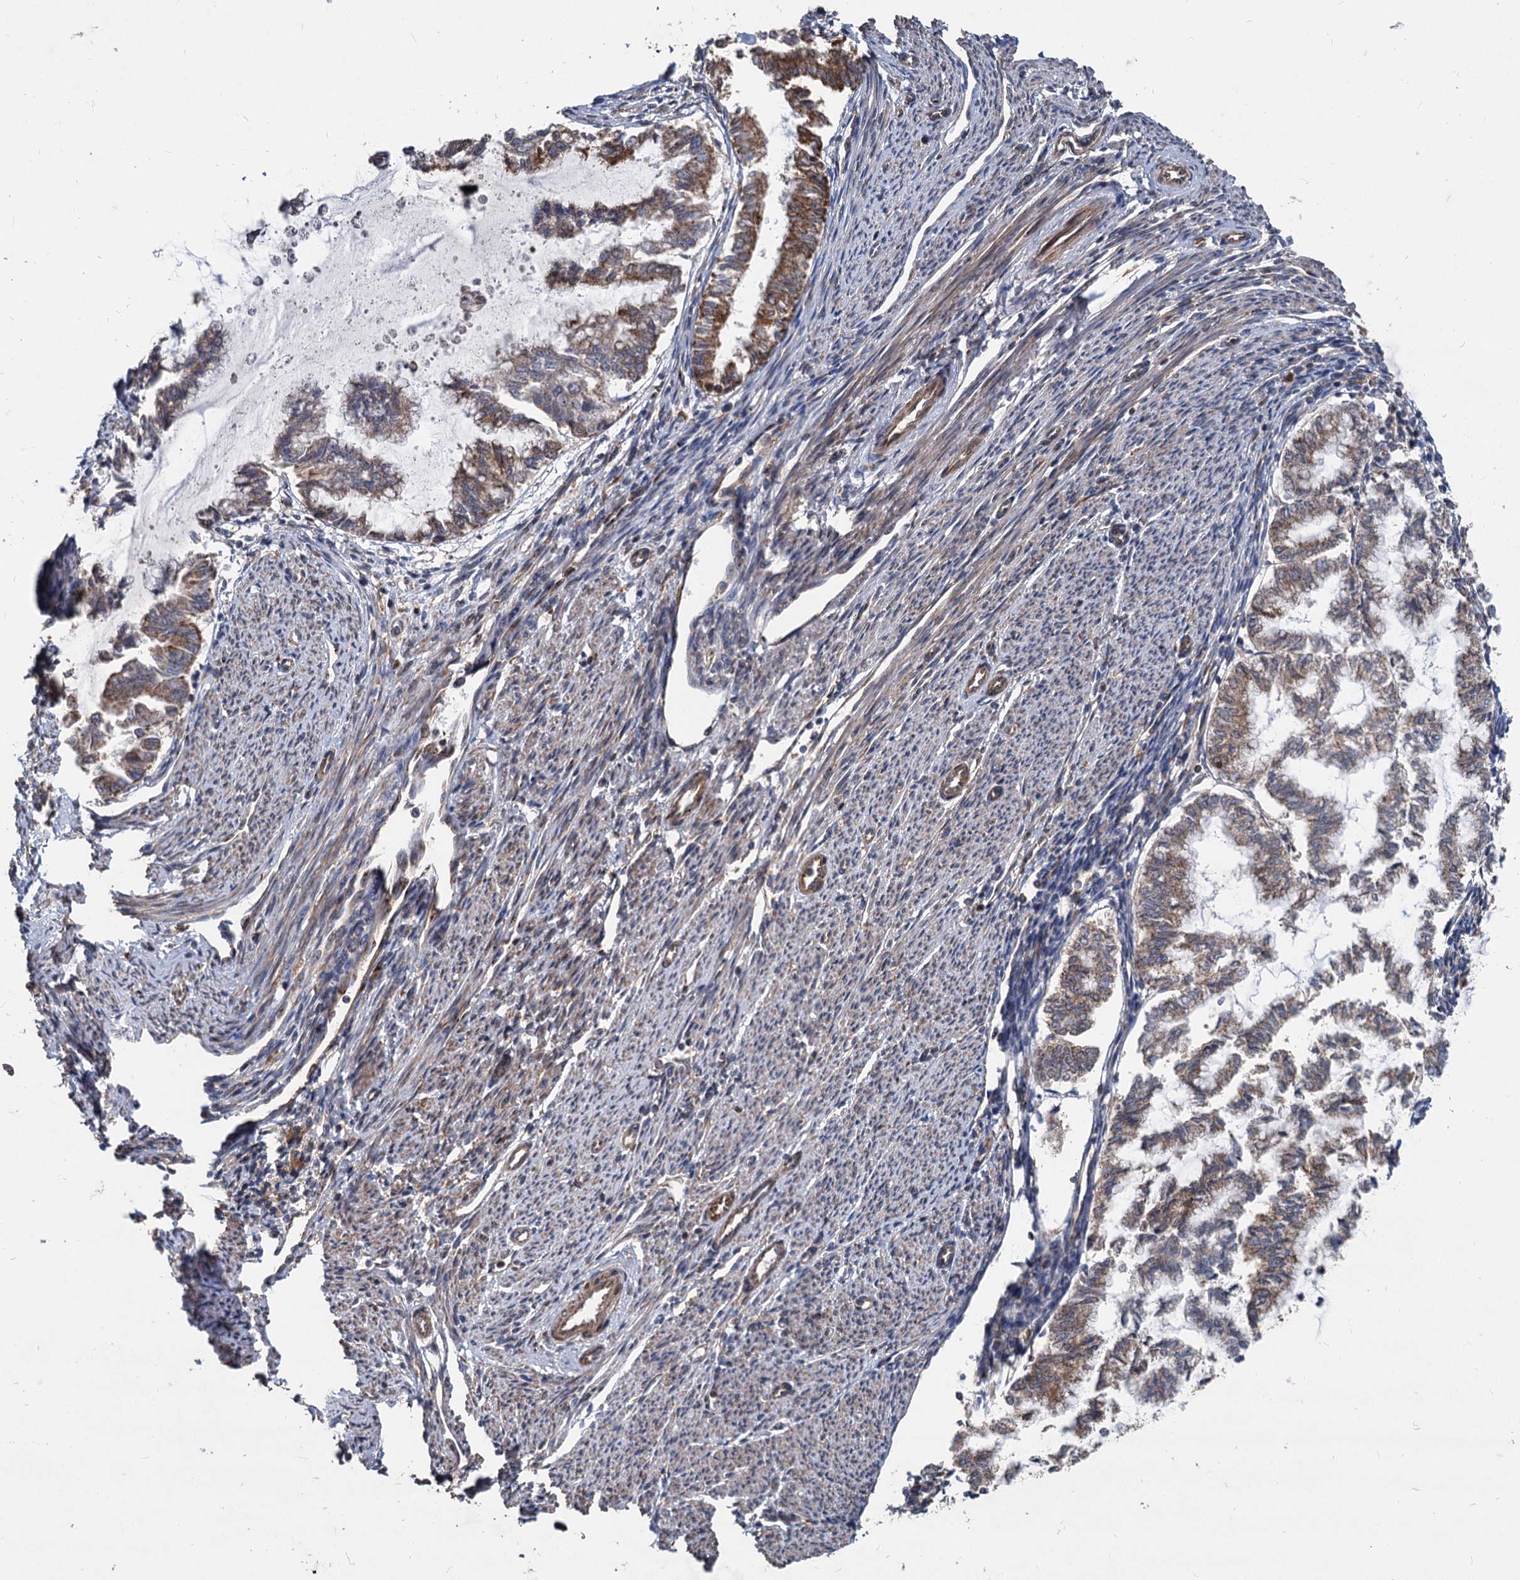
{"staining": {"intensity": "moderate", "quantity": ">75%", "location": "cytoplasmic/membranous"}, "tissue": "endometrial cancer", "cell_type": "Tumor cells", "image_type": "cancer", "snomed": [{"axis": "morphology", "description": "Adenocarcinoma, NOS"}, {"axis": "topography", "description": "Endometrium"}], "caption": "High-power microscopy captured an IHC histopathology image of endometrial cancer, revealing moderate cytoplasmic/membranous expression in about >75% of tumor cells. (DAB (3,3'-diaminobenzidine) IHC, brown staining for protein, blue staining for nuclei).", "gene": "STIM1", "patient": {"sex": "female", "age": 79}}